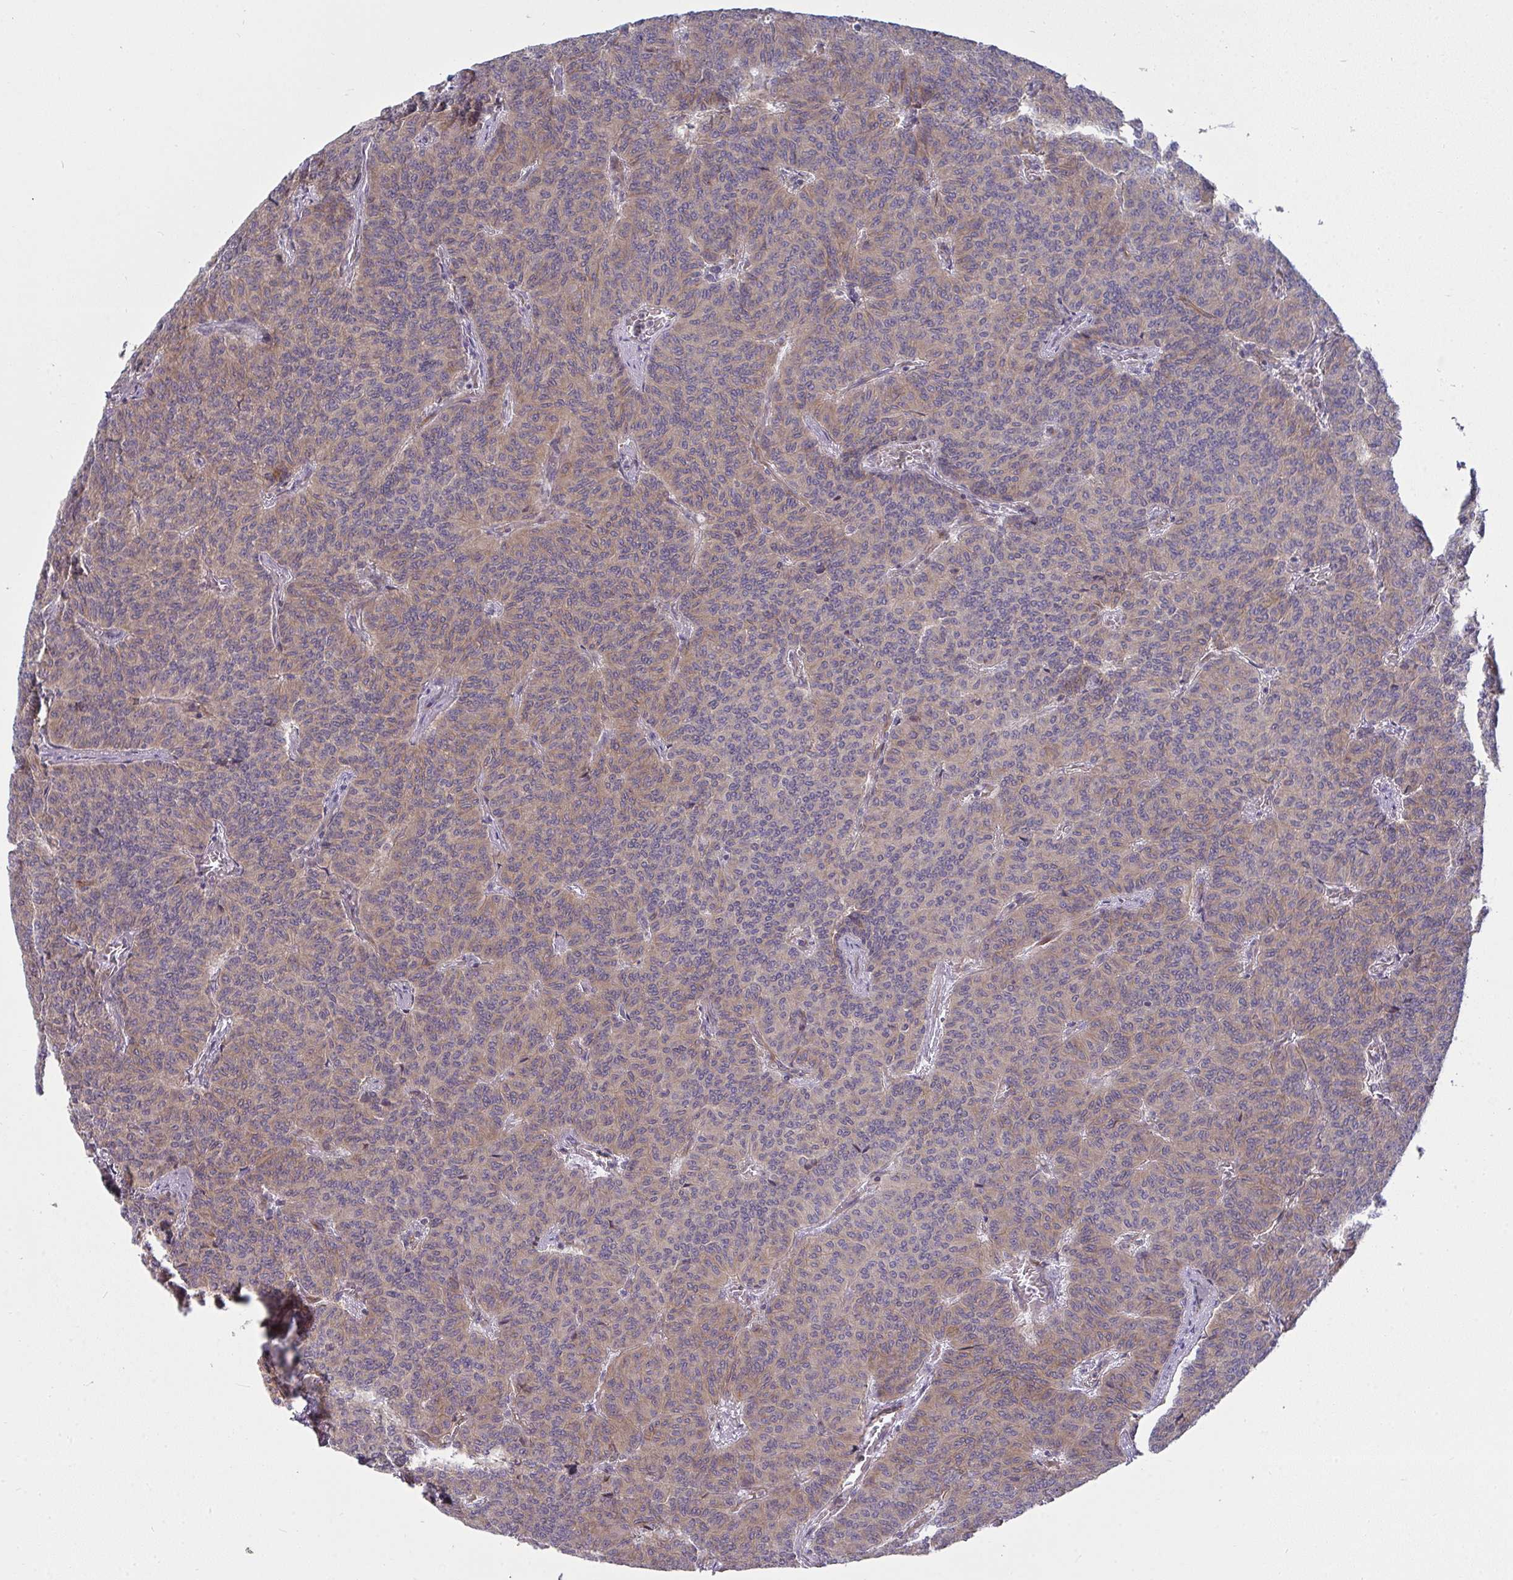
{"staining": {"intensity": "moderate", "quantity": "25%-75%", "location": "cytoplasmic/membranous"}, "tissue": "carcinoid", "cell_type": "Tumor cells", "image_type": "cancer", "snomed": [{"axis": "morphology", "description": "Carcinoid, malignant, NOS"}, {"axis": "topography", "description": "Lung"}], "caption": "Carcinoid (malignant) stained with a protein marker exhibits moderate staining in tumor cells.", "gene": "CASP9", "patient": {"sex": "male", "age": 61}}